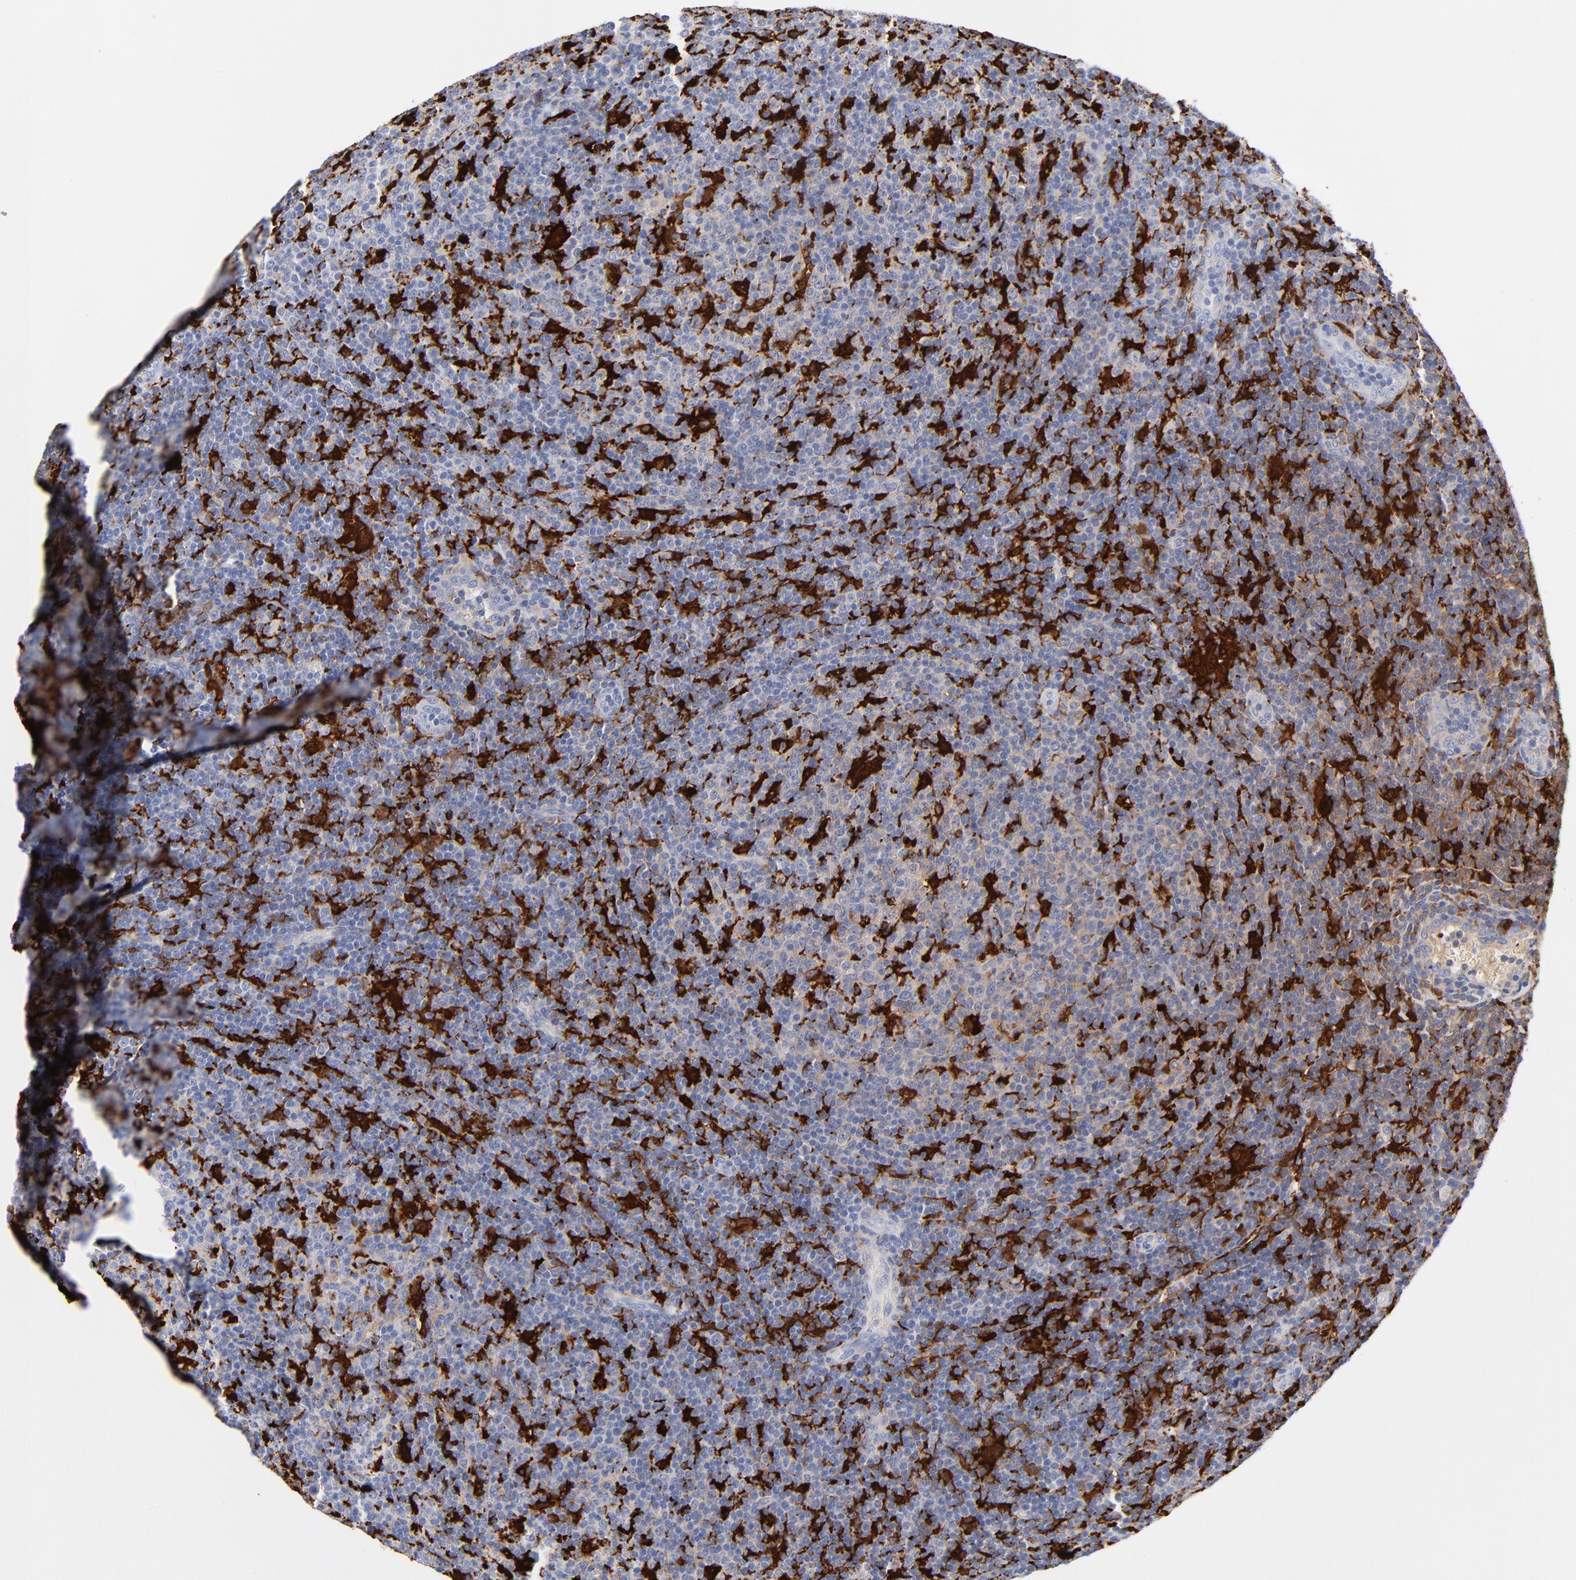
{"staining": {"intensity": "negative", "quantity": "none", "location": "none"}, "tissue": "lymphoma", "cell_type": "Tumor cells", "image_type": "cancer", "snomed": [{"axis": "morphology", "description": "Malignant lymphoma, non-Hodgkin's type, Low grade"}, {"axis": "topography", "description": "Lymph node"}], "caption": "Tumor cells are negative for brown protein staining in low-grade malignant lymphoma, non-Hodgkin's type.", "gene": "IFIT2", "patient": {"sex": "male", "age": 70}}